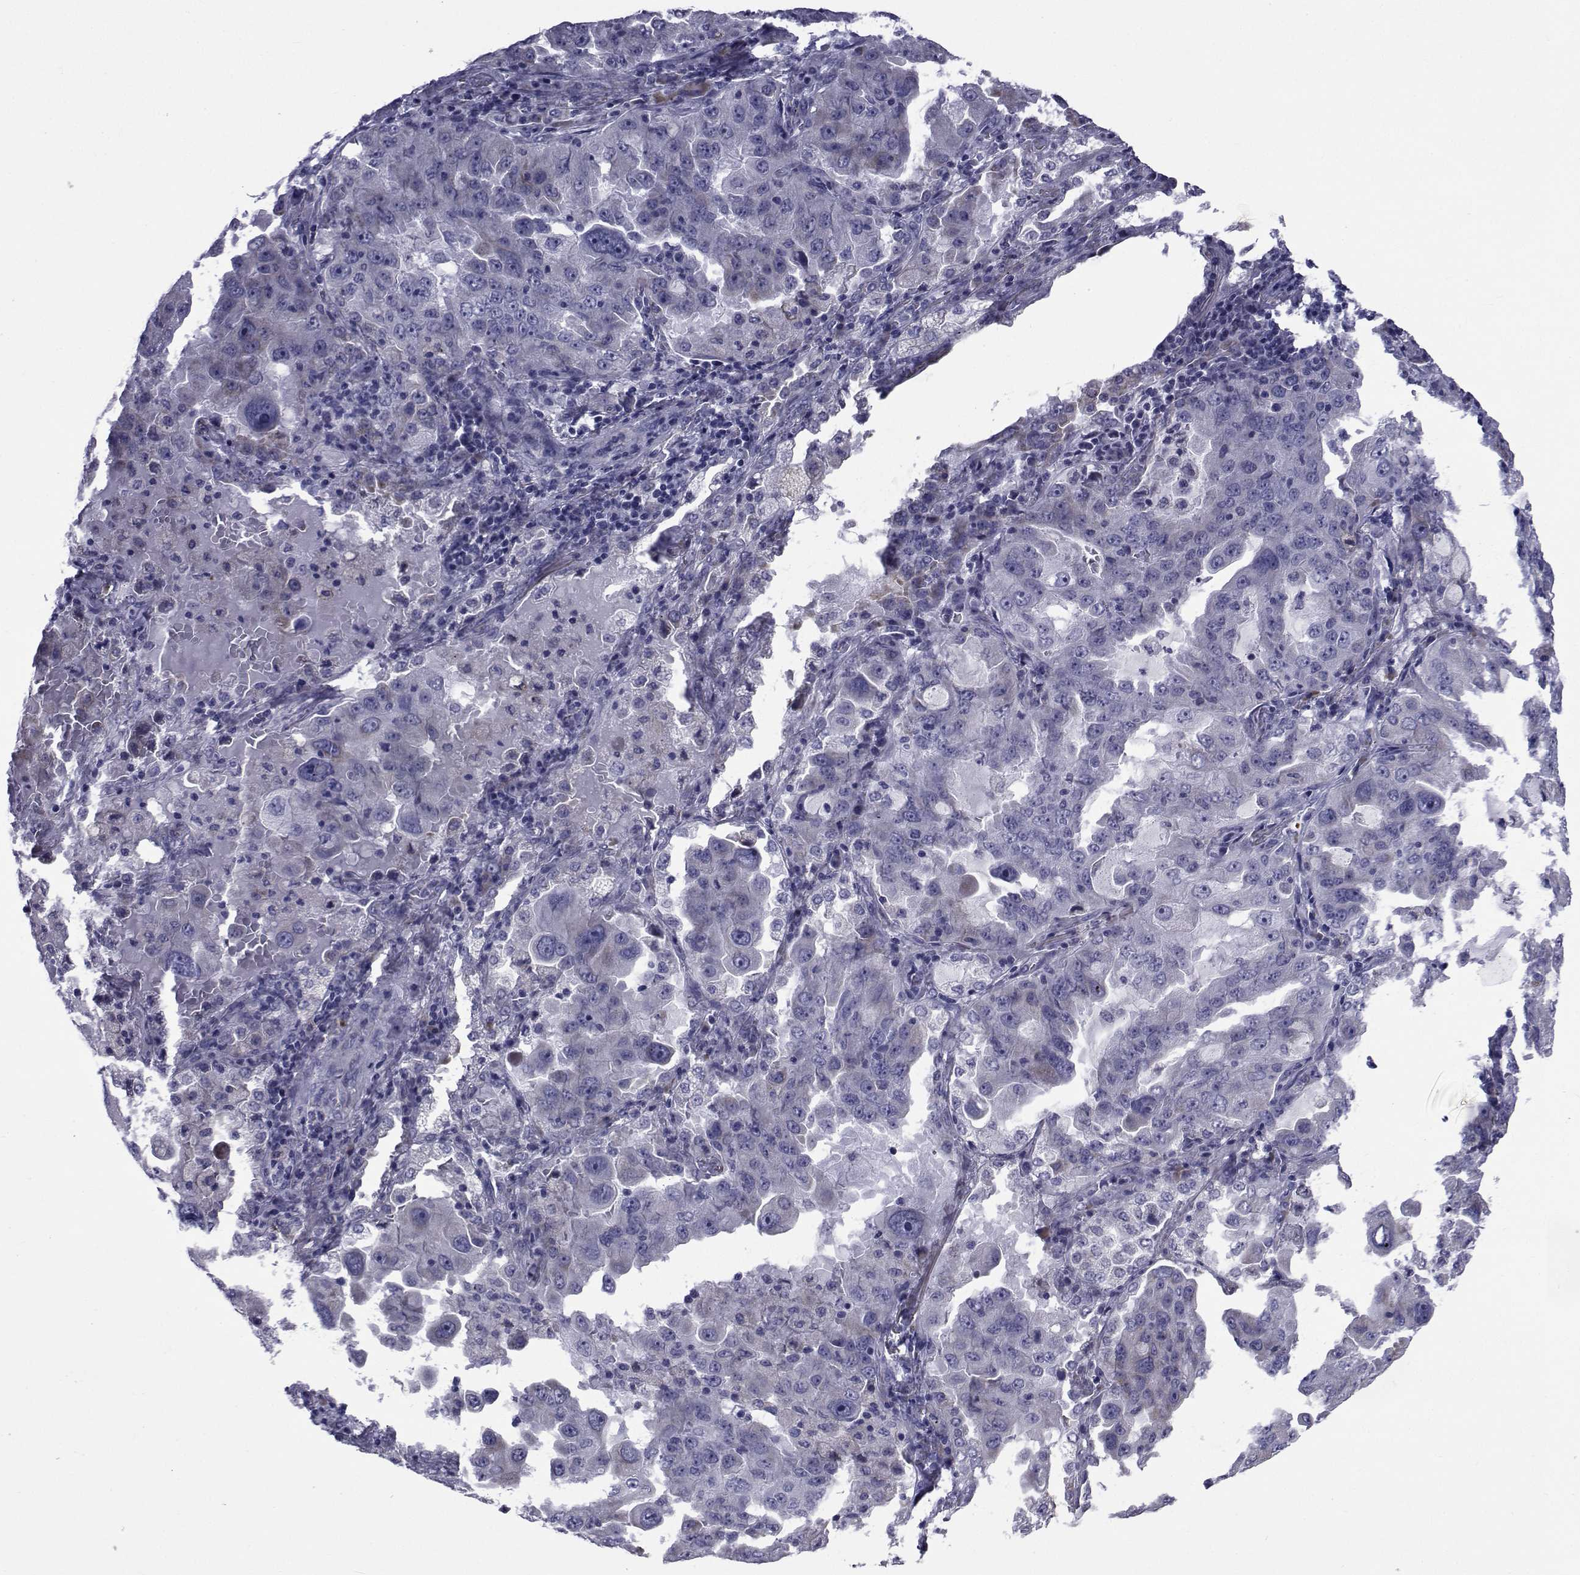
{"staining": {"intensity": "weak", "quantity": "<25%", "location": "cytoplasmic/membranous"}, "tissue": "lung cancer", "cell_type": "Tumor cells", "image_type": "cancer", "snomed": [{"axis": "morphology", "description": "Adenocarcinoma, NOS"}, {"axis": "topography", "description": "Lung"}], "caption": "This photomicrograph is of lung adenocarcinoma stained with immunohistochemistry (IHC) to label a protein in brown with the nuclei are counter-stained blue. There is no positivity in tumor cells. Brightfield microscopy of IHC stained with DAB (brown) and hematoxylin (blue), captured at high magnification.", "gene": "ROPN1", "patient": {"sex": "female", "age": 61}}